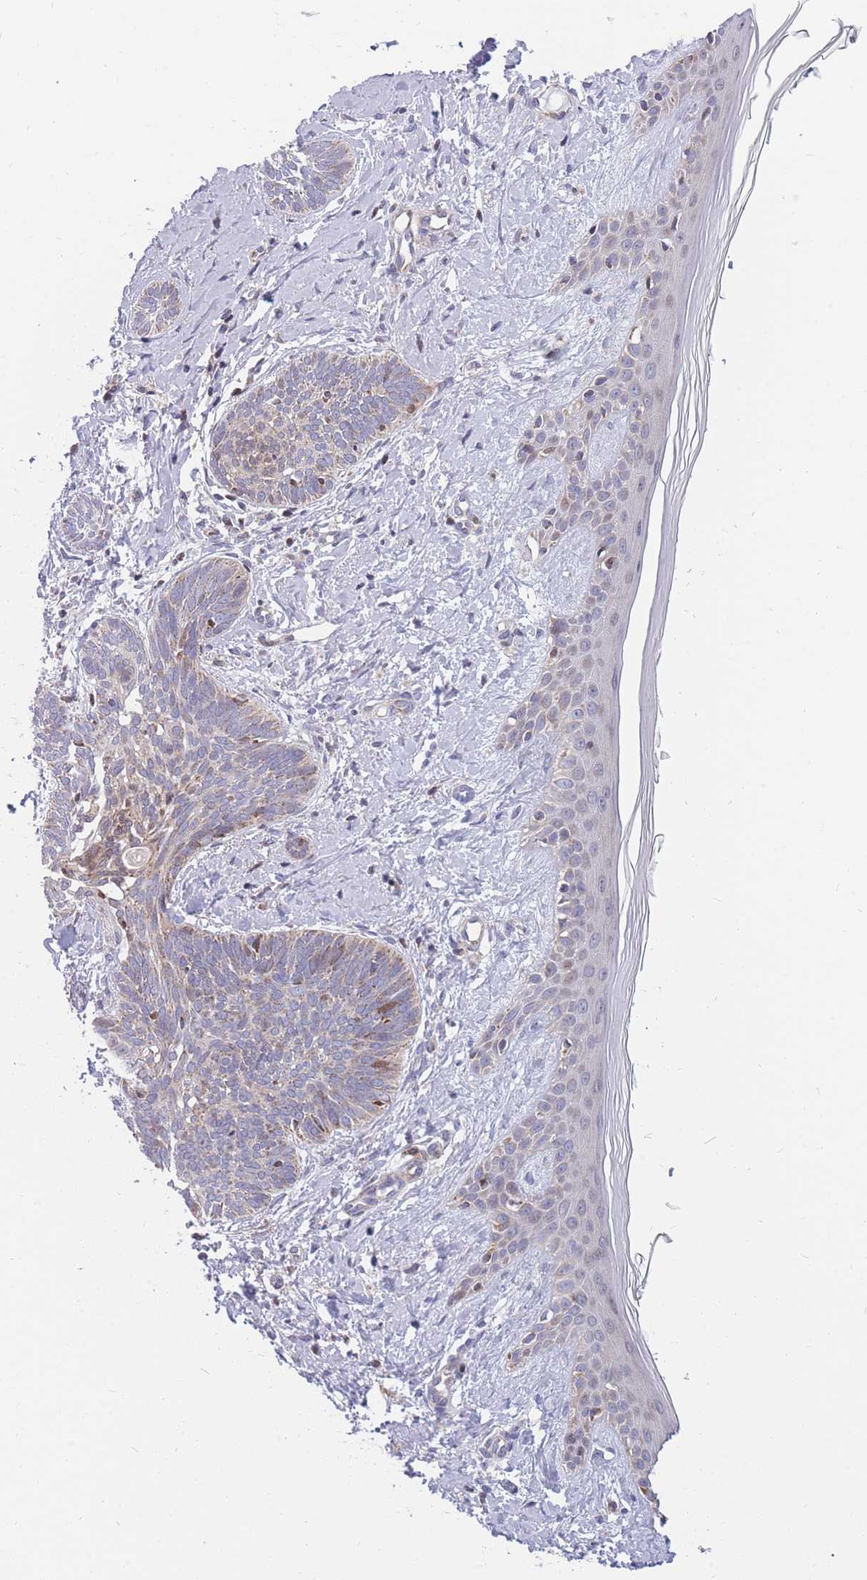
{"staining": {"intensity": "negative", "quantity": "none", "location": "none"}, "tissue": "skin cancer", "cell_type": "Tumor cells", "image_type": "cancer", "snomed": [{"axis": "morphology", "description": "Basal cell carcinoma"}, {"axis": "topography", "description": "Skin"}], "caption": "Tumor cells are negative for protein expression in human skin basal cell carcinoma.", "gene": "MOB4", "patient": {"sex": "female", "age": 81}}